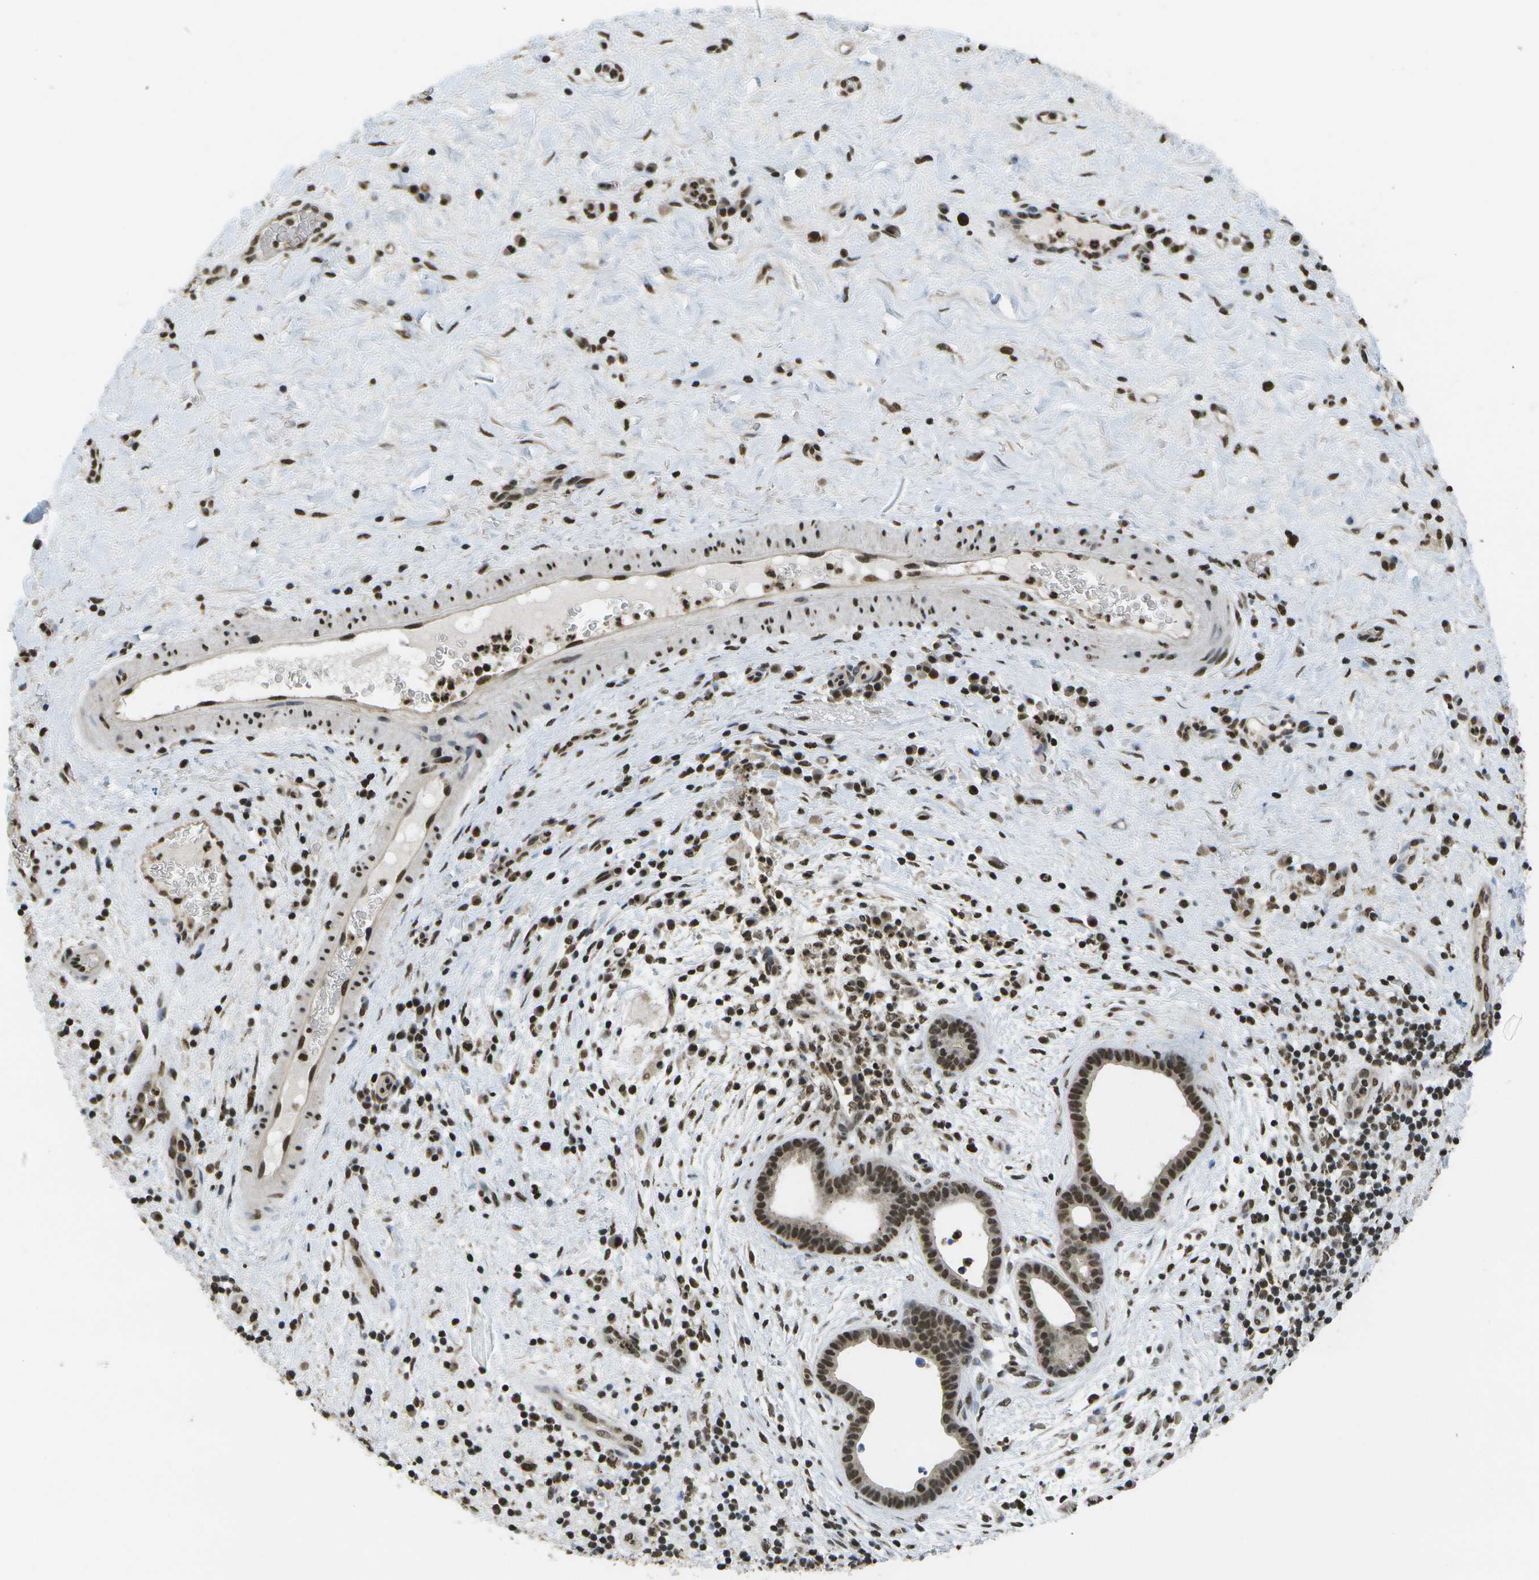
{"staining": {"intensity": "moderate", "quantity": ">75%", "location": "nuclear"}, "tissue": "liver cancer", "cell_type": "Tumor cells", "image_type": "cancer", "snomed": [{"axis": "morphology", "description": "Cholangiocarcinoma"}, {"axis": "topography", "description": "Liver"}], "caption": "Liver cholangiocarcinoma tissue shows moderate nuclear staining in about >75% of tumor cells, visualized by immunohistochemistry. (DAB (3,3'-diaminobenzidine) IHC with brightfield microscopy, high magnification).", "gene": "SPEN", "patient": {"sex": "female", "age": 38}}